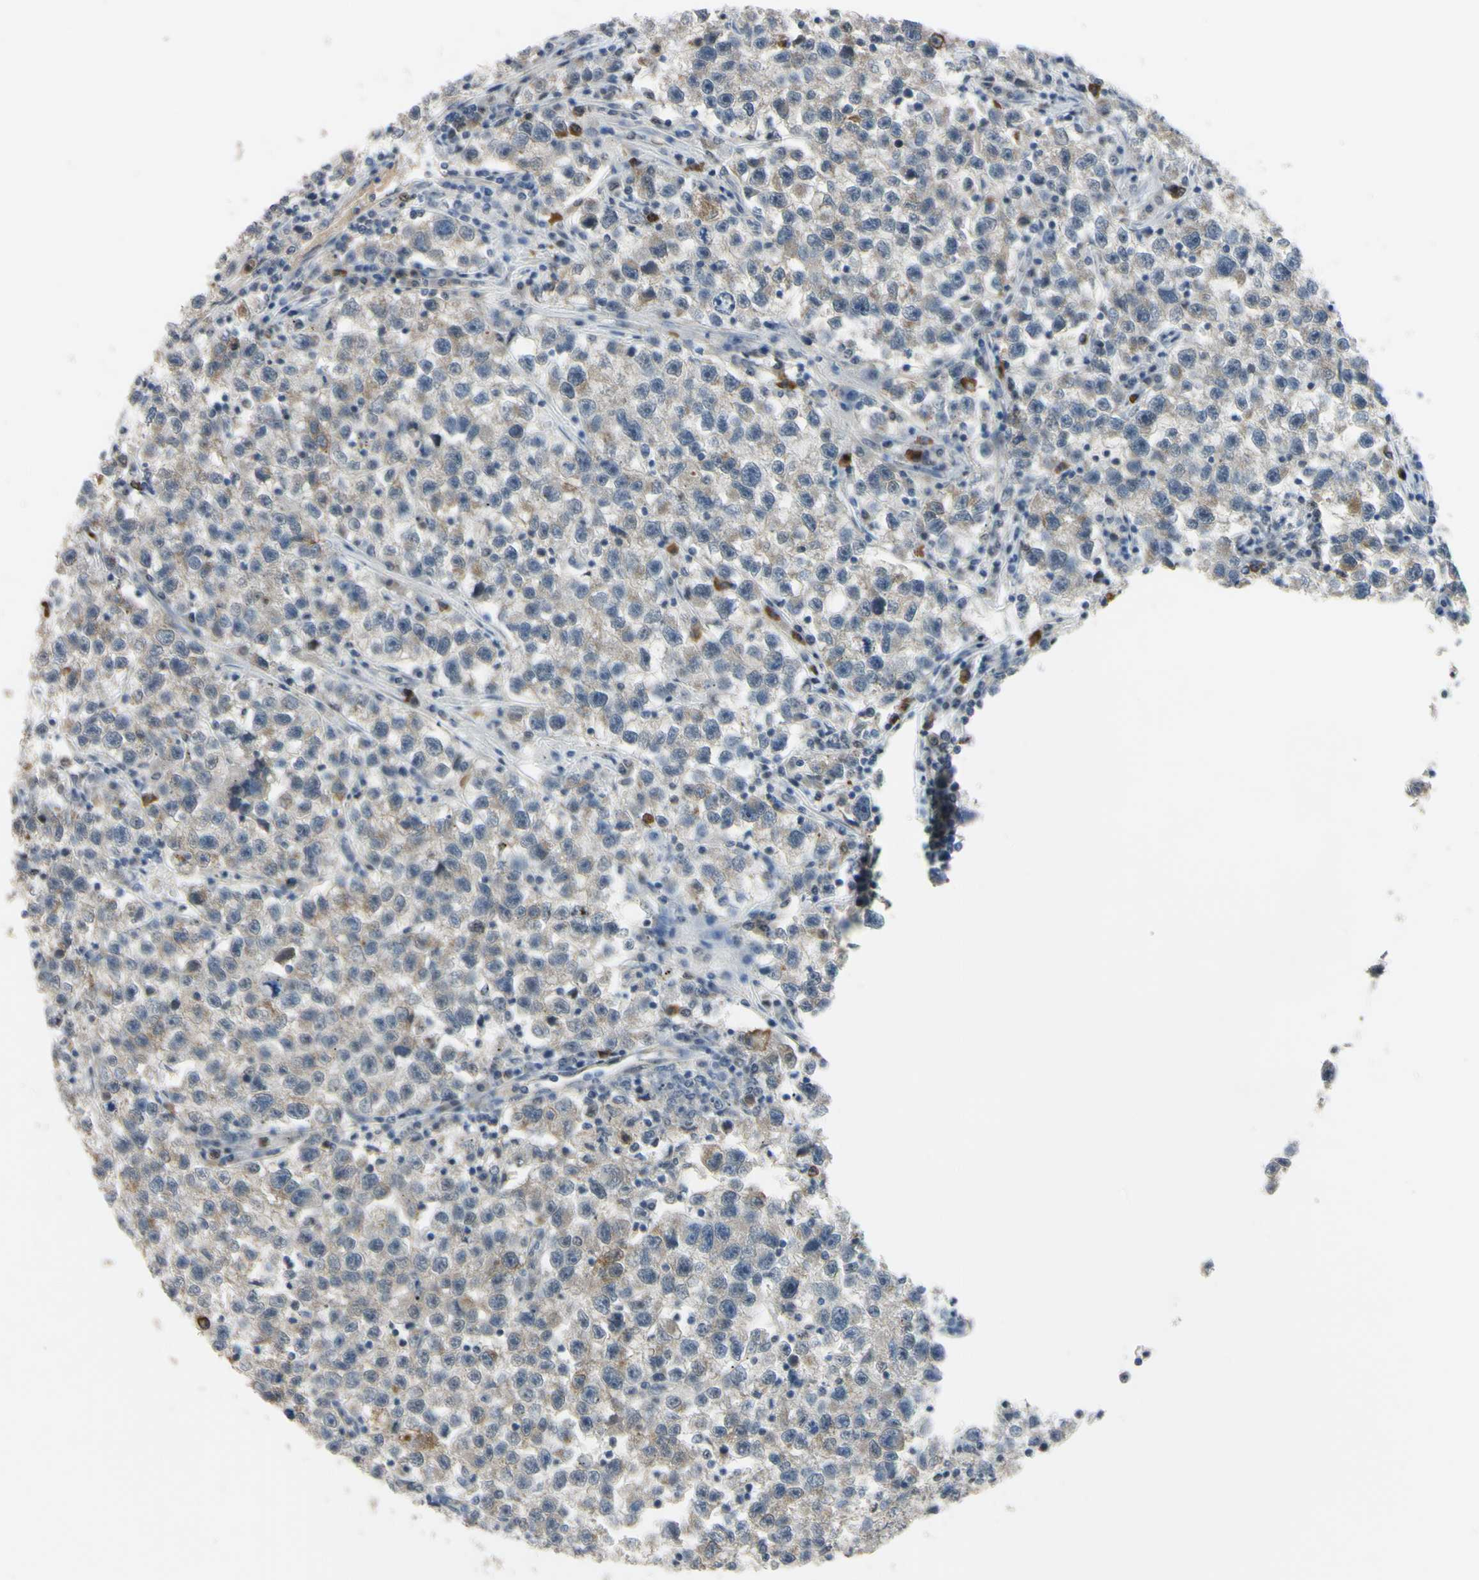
{"staining": {"intensity": "weak", "quantity": ">75%", "location": "cytoplasmic/membranous"}, "tissue": "testis cancer", "cell_type": "Tumor cells", "image_type": "cancer", "snomed": [{"axis": "morphology", "description": "Seminoma, NOS"}, {"axis": "topography", "description": "Testis"}], "caption": "There is low levels of weak cytoplasmic/membranous positivity in tumor cells of testis cancer, as demonstrated by immunohistochemical staining (brown color).", "gene": "LHX9", "patient": {"sex": "male", "age": 22}}